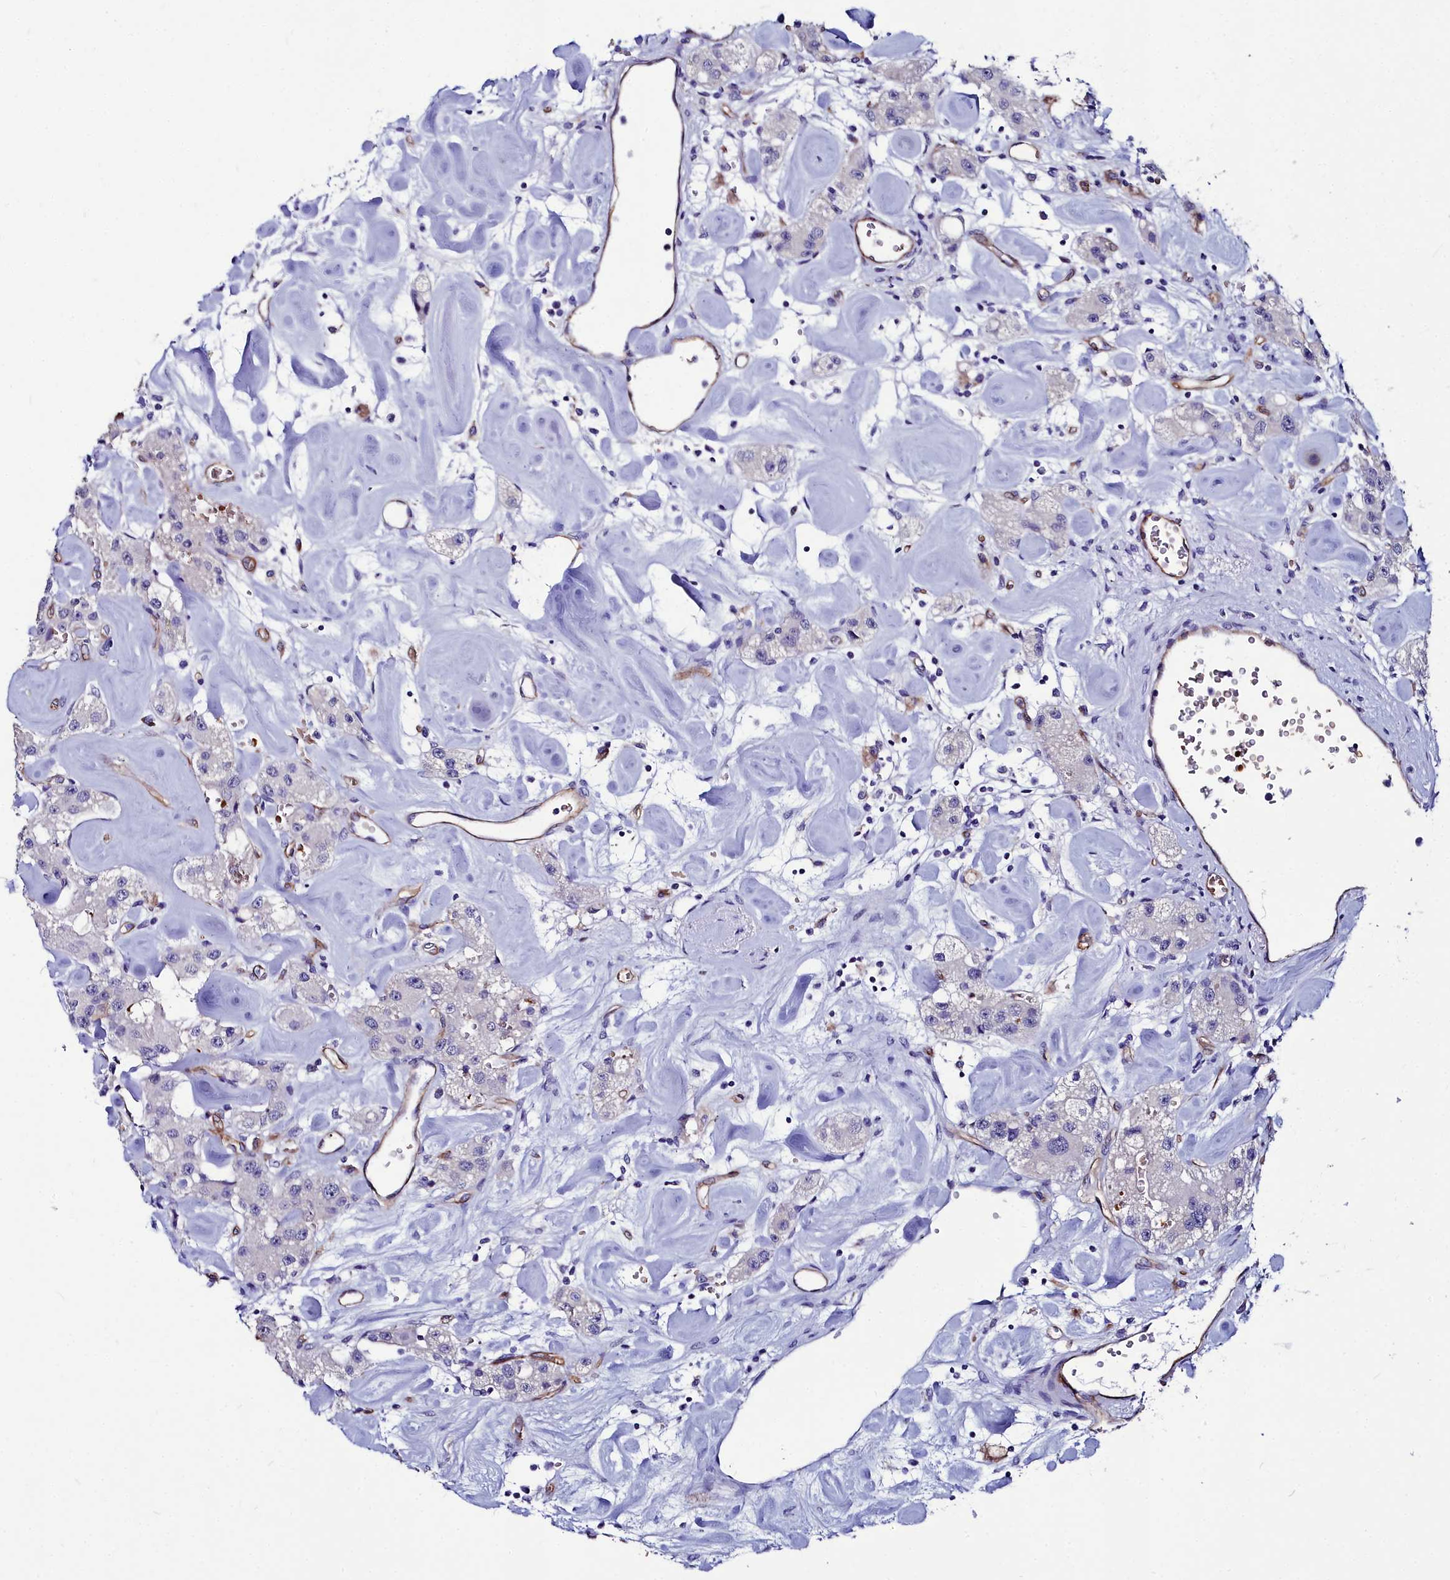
{"staining": {"intensity": "negative", "quantity": "none", "location": "none"}, "tissue": "carcinoid", "cell_type": "Tumor cells", "image_type": "cancer", "snomed": [{"axis": "morphology", "description": "Carcinoid, malignant, NOS"}, {"axis": "topography", "description": "Pancreas"}], "caption": "This is an IHC photomicrograph of human carcinoid (malignant). There is no expression in tumor cells.", "gene": "CYP4F11", "patient": {"sex": "male", "age": 41}}